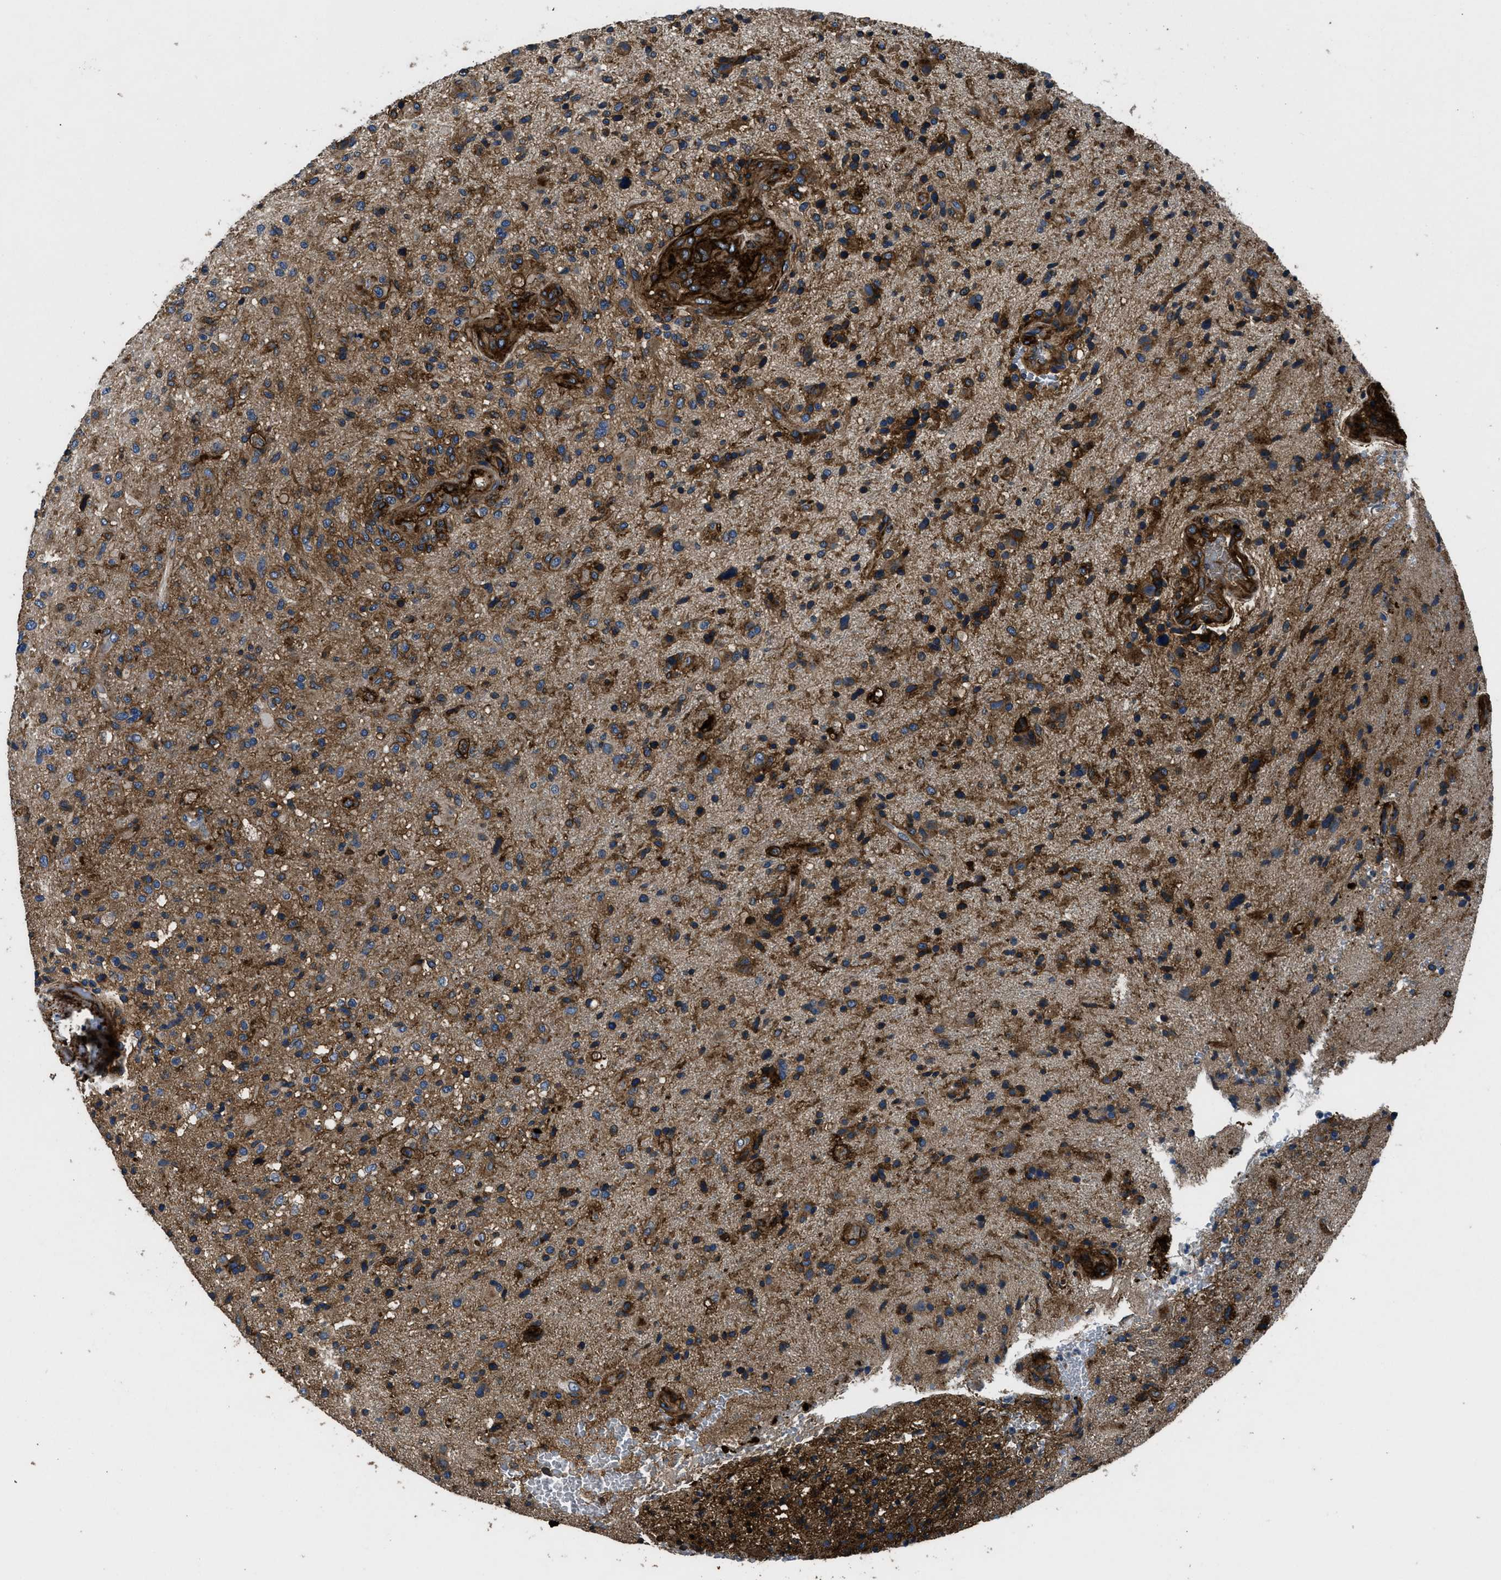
{"staining": {"intensity": "strong", "quantity": "25%-75%", "location": "cytoplasmic/membranous"}, "tissue": "glioma", "cell_type": "Tumor cells", "image_type": "cancer", "snomed": [{"axis": "morphology", "description": "Glioma, malignant, High grade"}, {"axis": "topography", "description": "Brain"}], "caption": "Tumor cells show high levels of strong cytoplasmic/membranous positivity in about 25%-75% of cells in human high-grade glioma (malignant).", "gene": "CD276", "patient": {"sex": "male", "age": 72}}